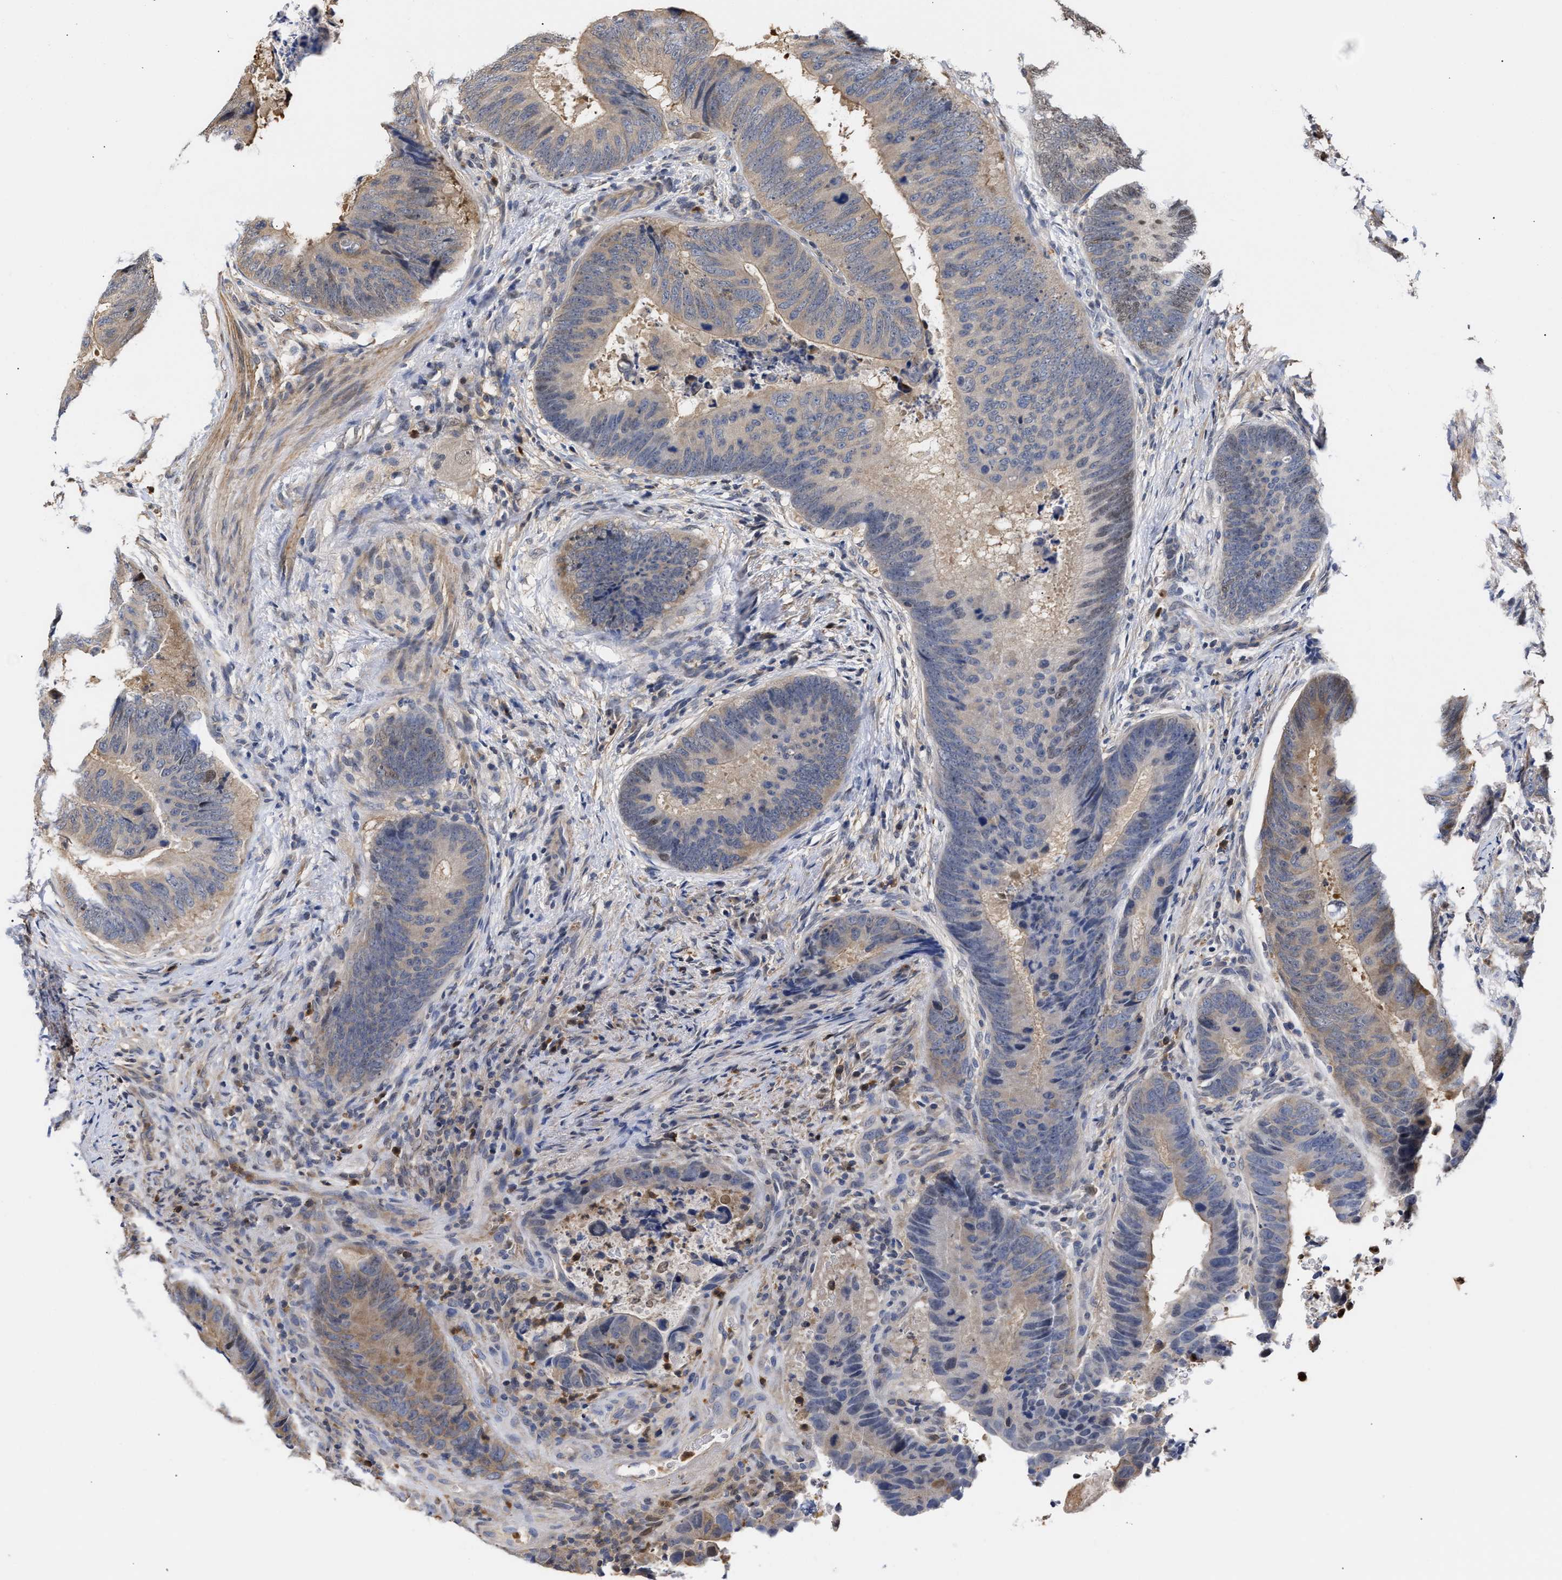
{"staining": {"intensity": "weak", "quantity": "25%-75%", "location": "cytoplasmic/membranous"}, "tissue": "colorectal cancer", "cell_type": "Tumor cells", "image_type": "cancer", "snomed": [{"axis": "morphology", "description": "Adenocarcinoma, NOS"}, {"axis": "topography", "description": "Colon"}], "caption": "DAB immunohistochemical staining of human colorectal cancer demonstrates weak cytoplasmic/membranous protein expression in about 25%-75% of tumor cells. Nuclei are stained in blue.", "gene": "KLHDC1", "patient": {"sex": "male", "age": 56}}